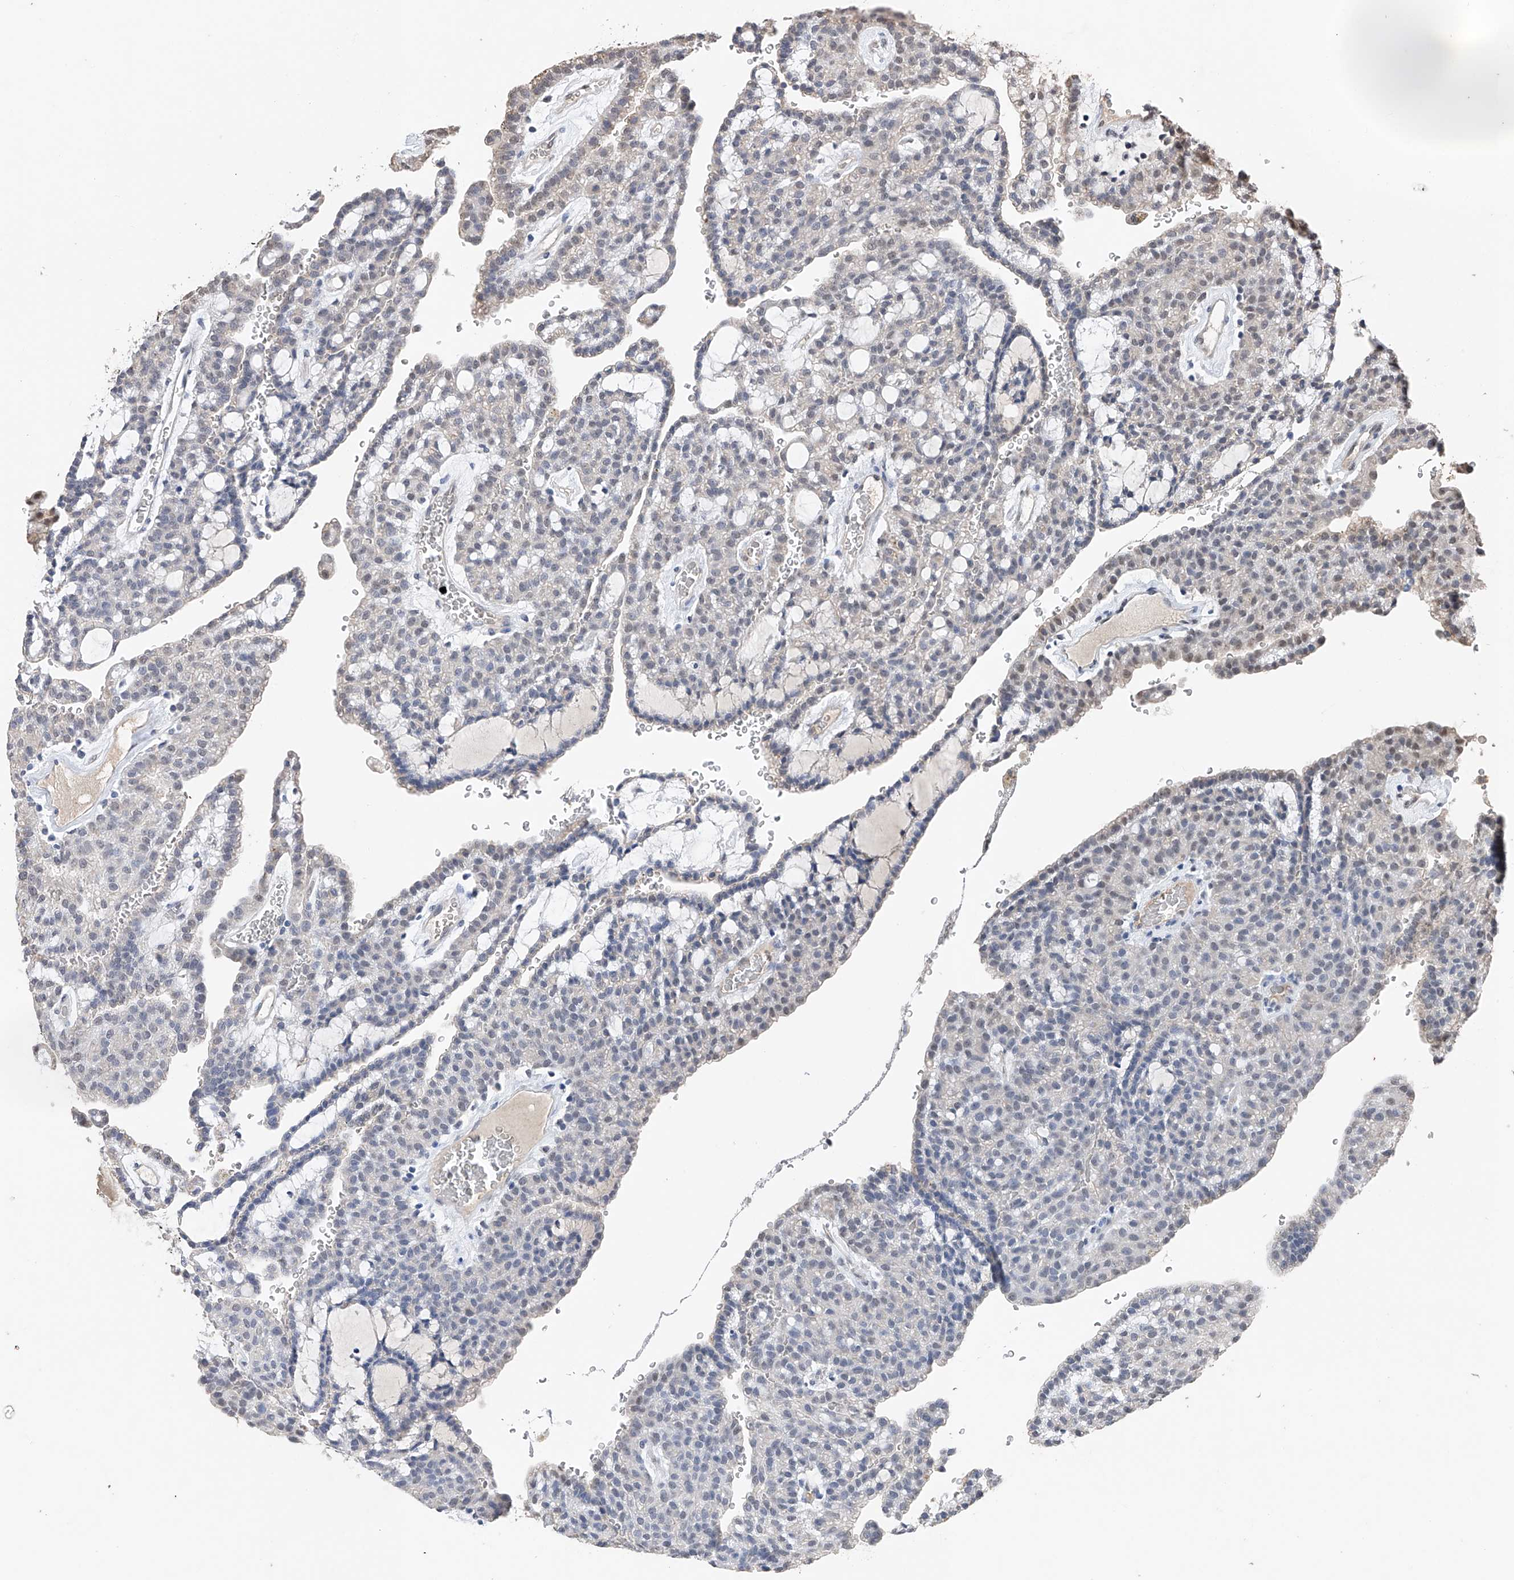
{"staining": {"intensity": "negative", "quantity": "none", "location": "none"}, "tissue": "renal cancer", "cell_type": "Tumor cells", "image_type": "cancer", "snomed": [{"axis": "morphology", "description": "Adenocarcinoma, NOS"}, {"axis": "topography", "description": "Kidney"}], "caption": "High power microscopy histopathology image of an immunohistochemistry histopathology image of renal cancer, revealing no significant expression in tumor cells. (DAB immunohistochemistry with hematoxylin counter stain).", "gene": "DMAP1", "patient": {"sex": "male", "age": 63}}